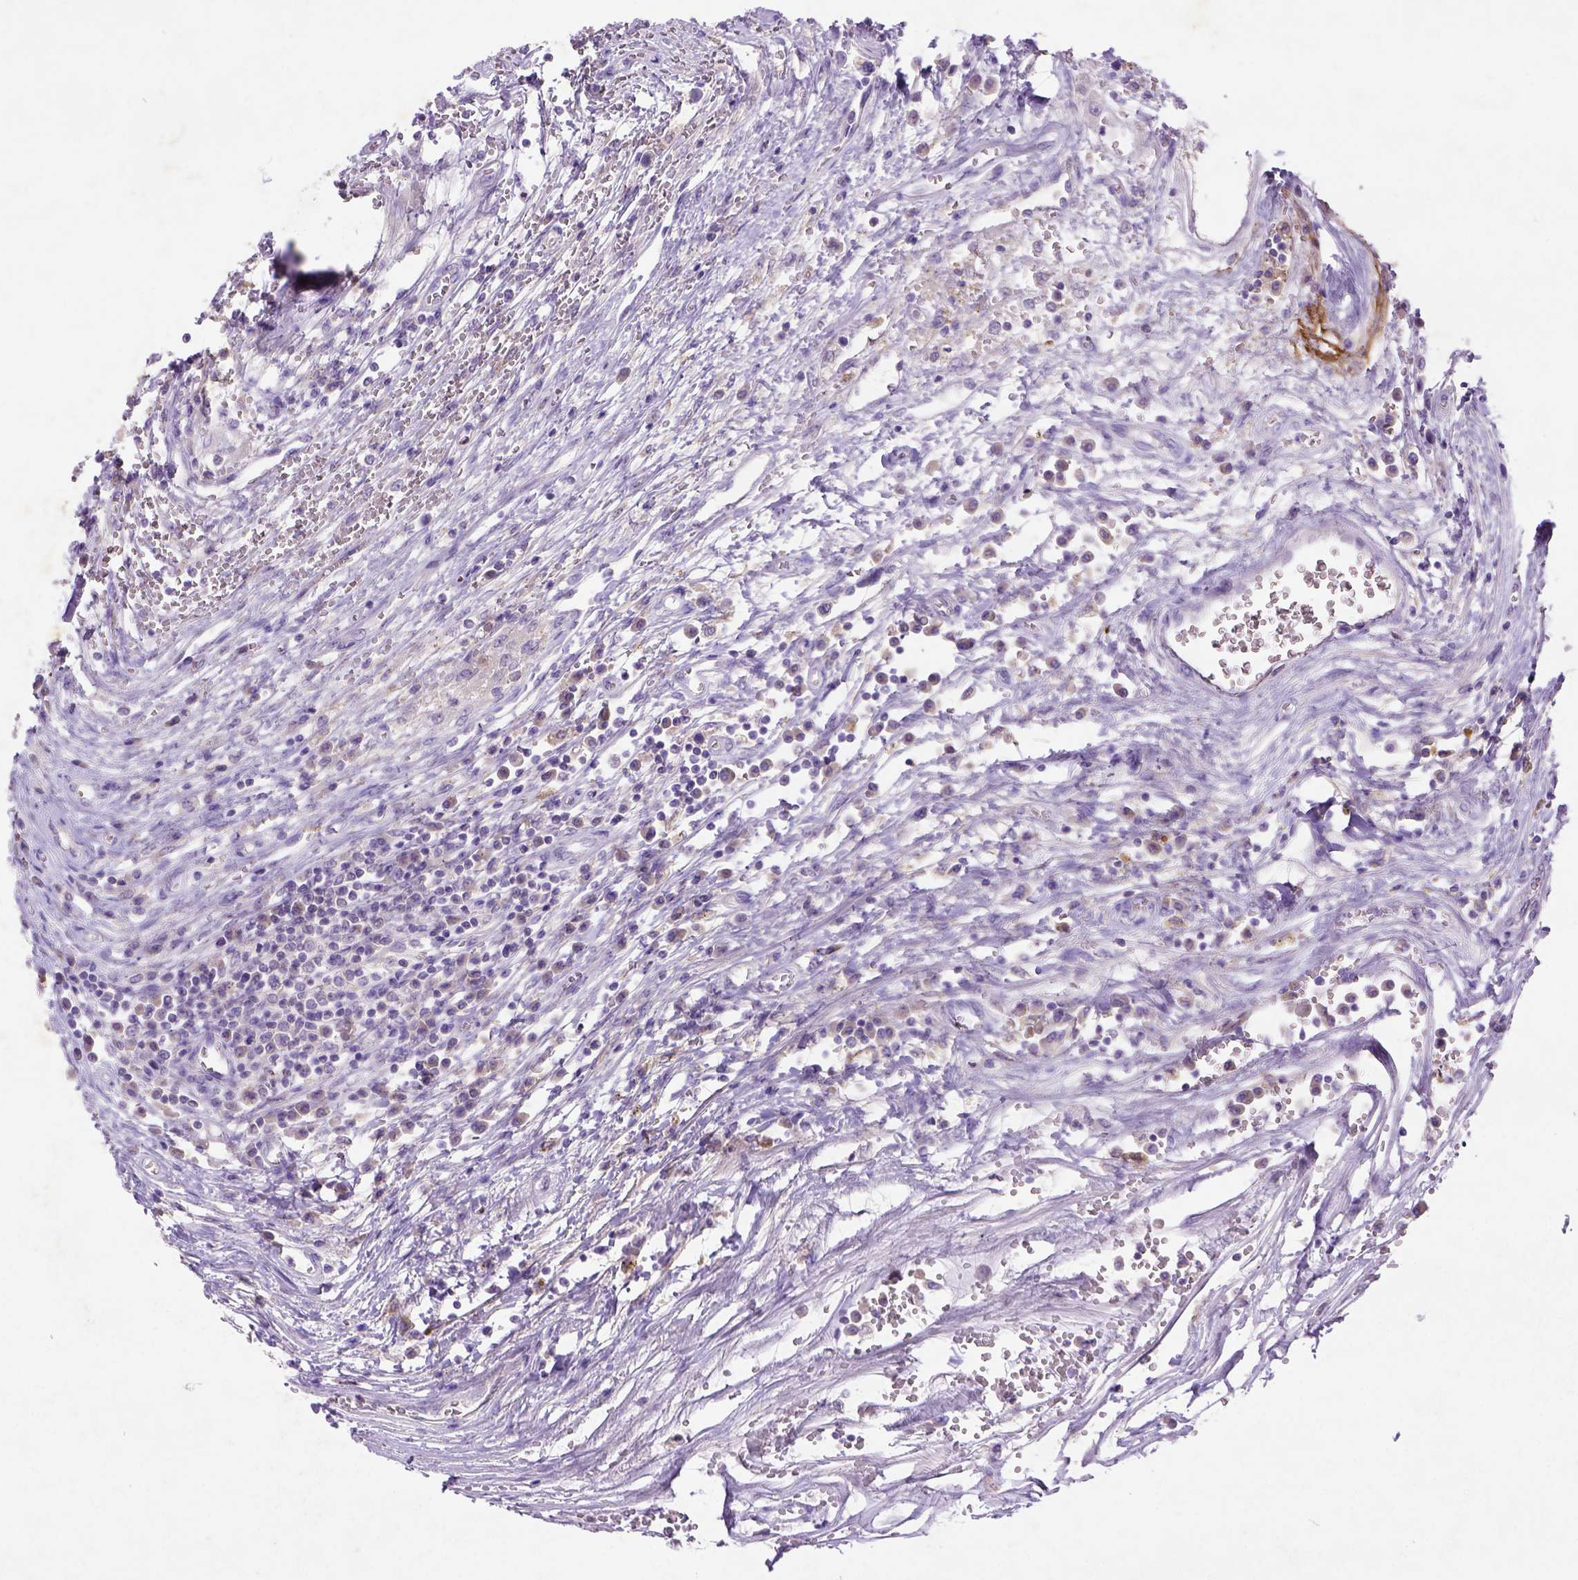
{"staining": {"intensity": "negative", "quantity": "none", "location": "none"}, "tissue": "testis cancer", "cell_type": "Tumor cells", "image_type": "cancer", "snomed": [{"axis": "morphology", "description": "Normal tissue, NOS"}, {"axis": "morphology", "description": "Seminoma, NOS"}, {"axis": "topography", "description": "Testis"}, {"axis": "topography", "description": "Epididymis"}], "caption": "Tumor cells show no significant staining in testis cancer.", "gene": "NUDT2", "patient": {"sex": "male", "age": 34}}